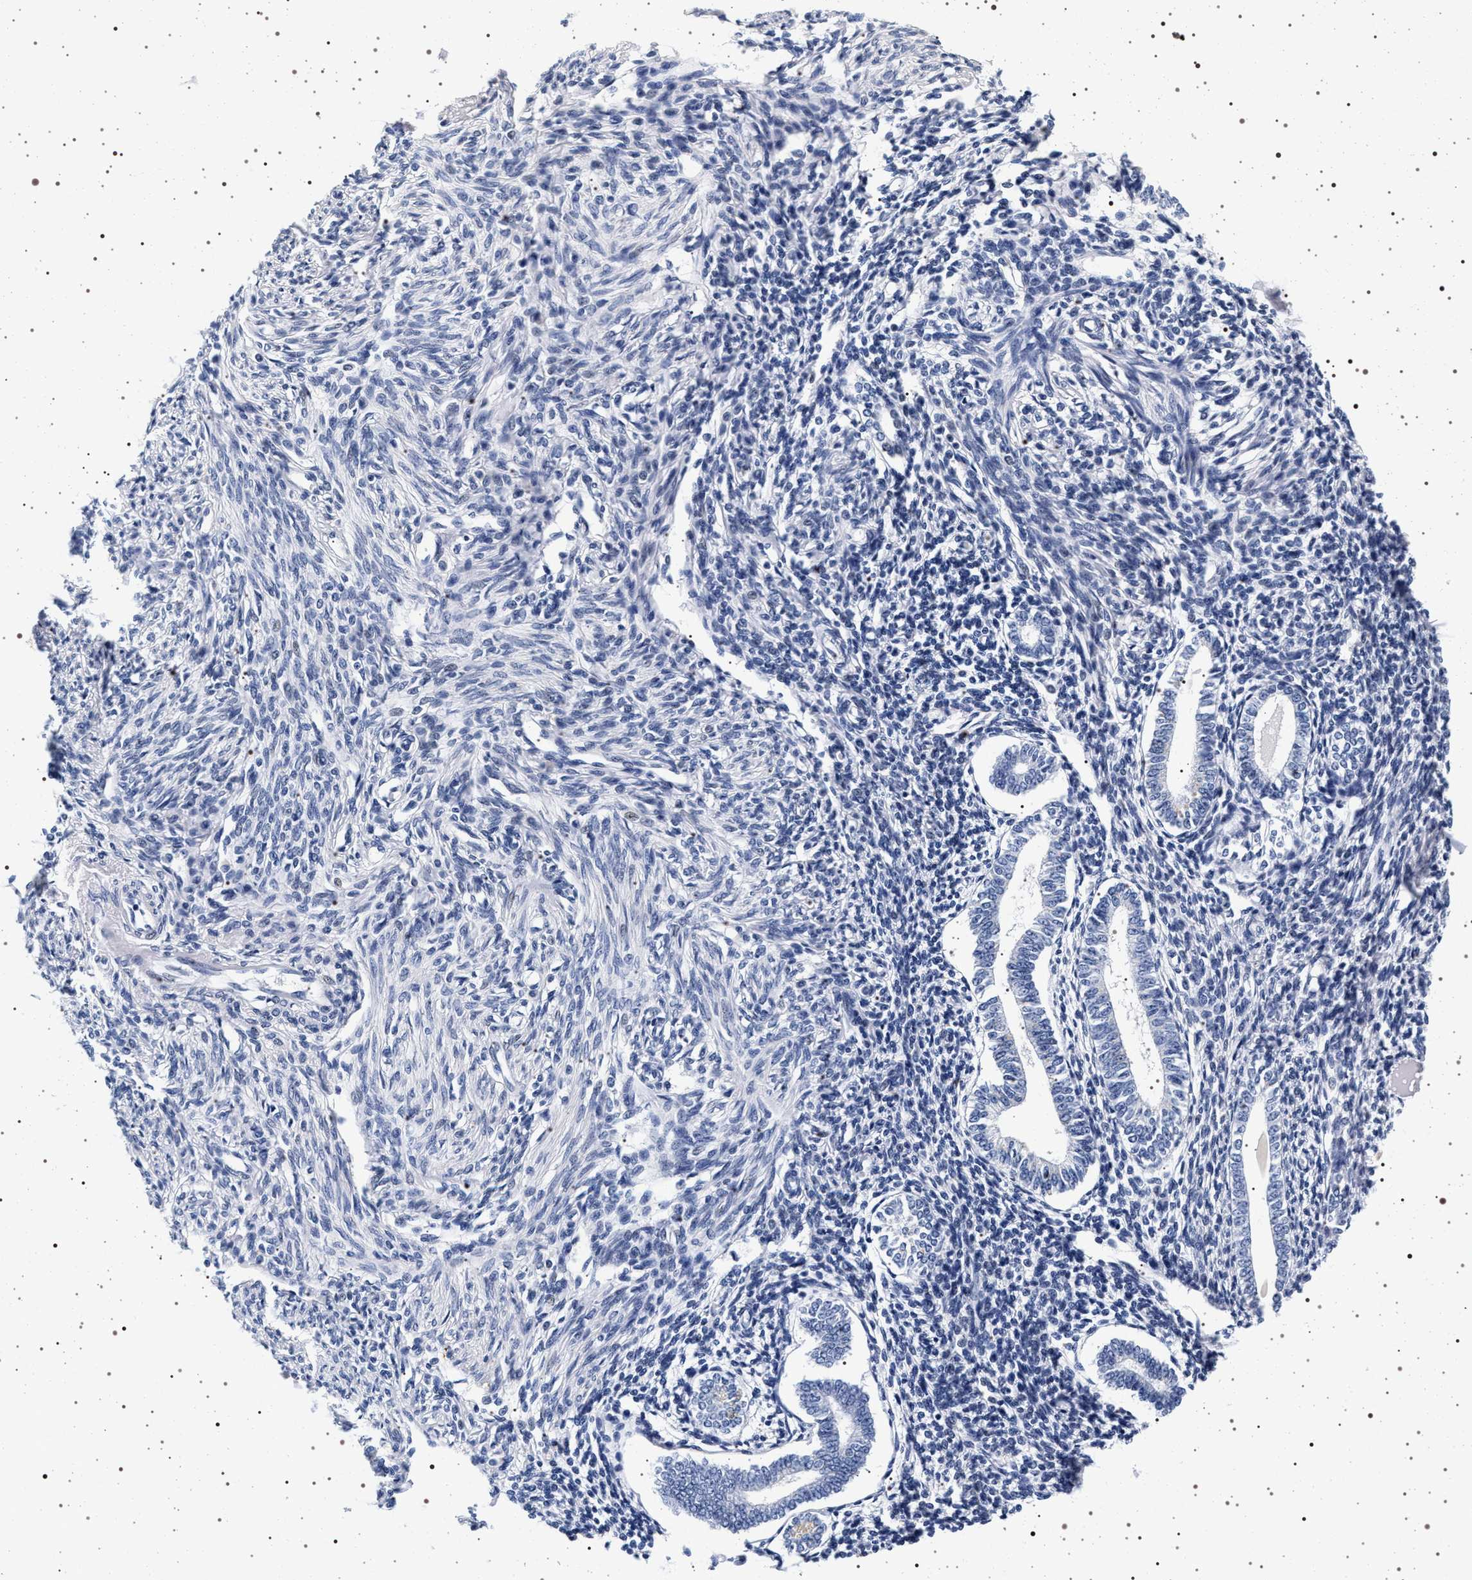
{"staining": {"intensity": "negative", "quantity": "none", "location": "none"}, "tissue": "endometrium", "cell_type": "Cells in endometrial stroma", "image_type": "normal", "snomed": [{"axis": "morphology", "description": "Normal tissue, NOS"}, {"axis": "topography", "description": "Endometrium"}], "caption": "Immunohistochemistry (IHC) image of normal endometrium: endometrium stained with DAB (3,3'-diaminobenzidine) shows no significant protein staining in cells in endometrial stroma.", "gene": "SYN1", "patient": {"sex": "female", "age": 71}}